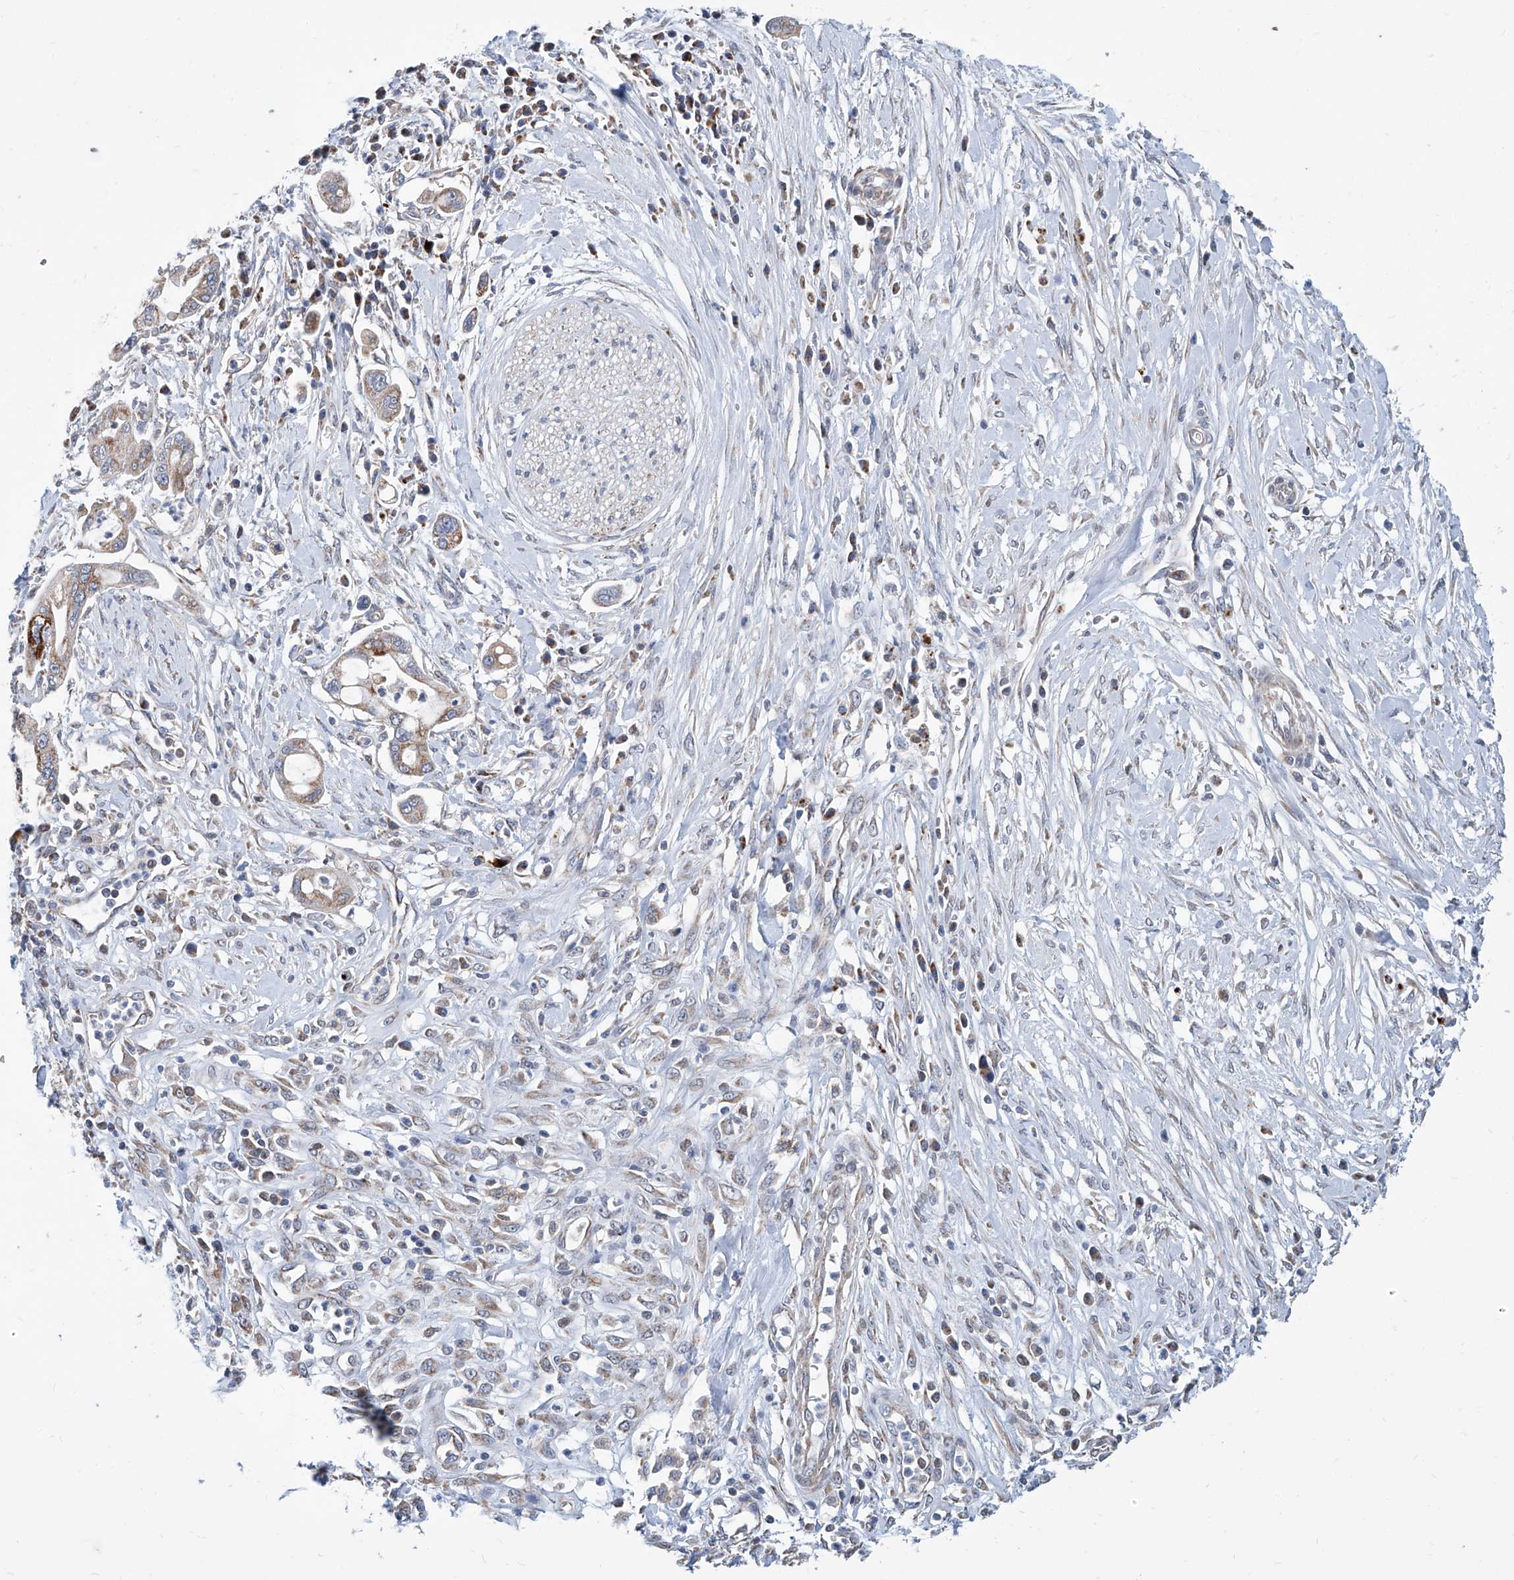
{"staining": {"intensity": "moderate", "quantity": "<25%", "location": "cytoplasmic/membranous"}, "tissue": "pancreatic cancer", "cell_type": "Tumor cells", "image_type": "cancer", "snomed": [{"axis": "morphology", "description": "Adenocarcinoma, NOS"}, {"axis": "topography", "description": "Pancreas"}], "caption": "Immunohistochemical staining of human pancreatic adenocarcinoma displays low levels of moderate cytoplasmic/membranous protein staining in approximately <25% of tumor cells. The protein is shown in brown color, while the nuclei are stained blue.", "gene": "USP48", "patient": {"sex": "male", "age": 68}}